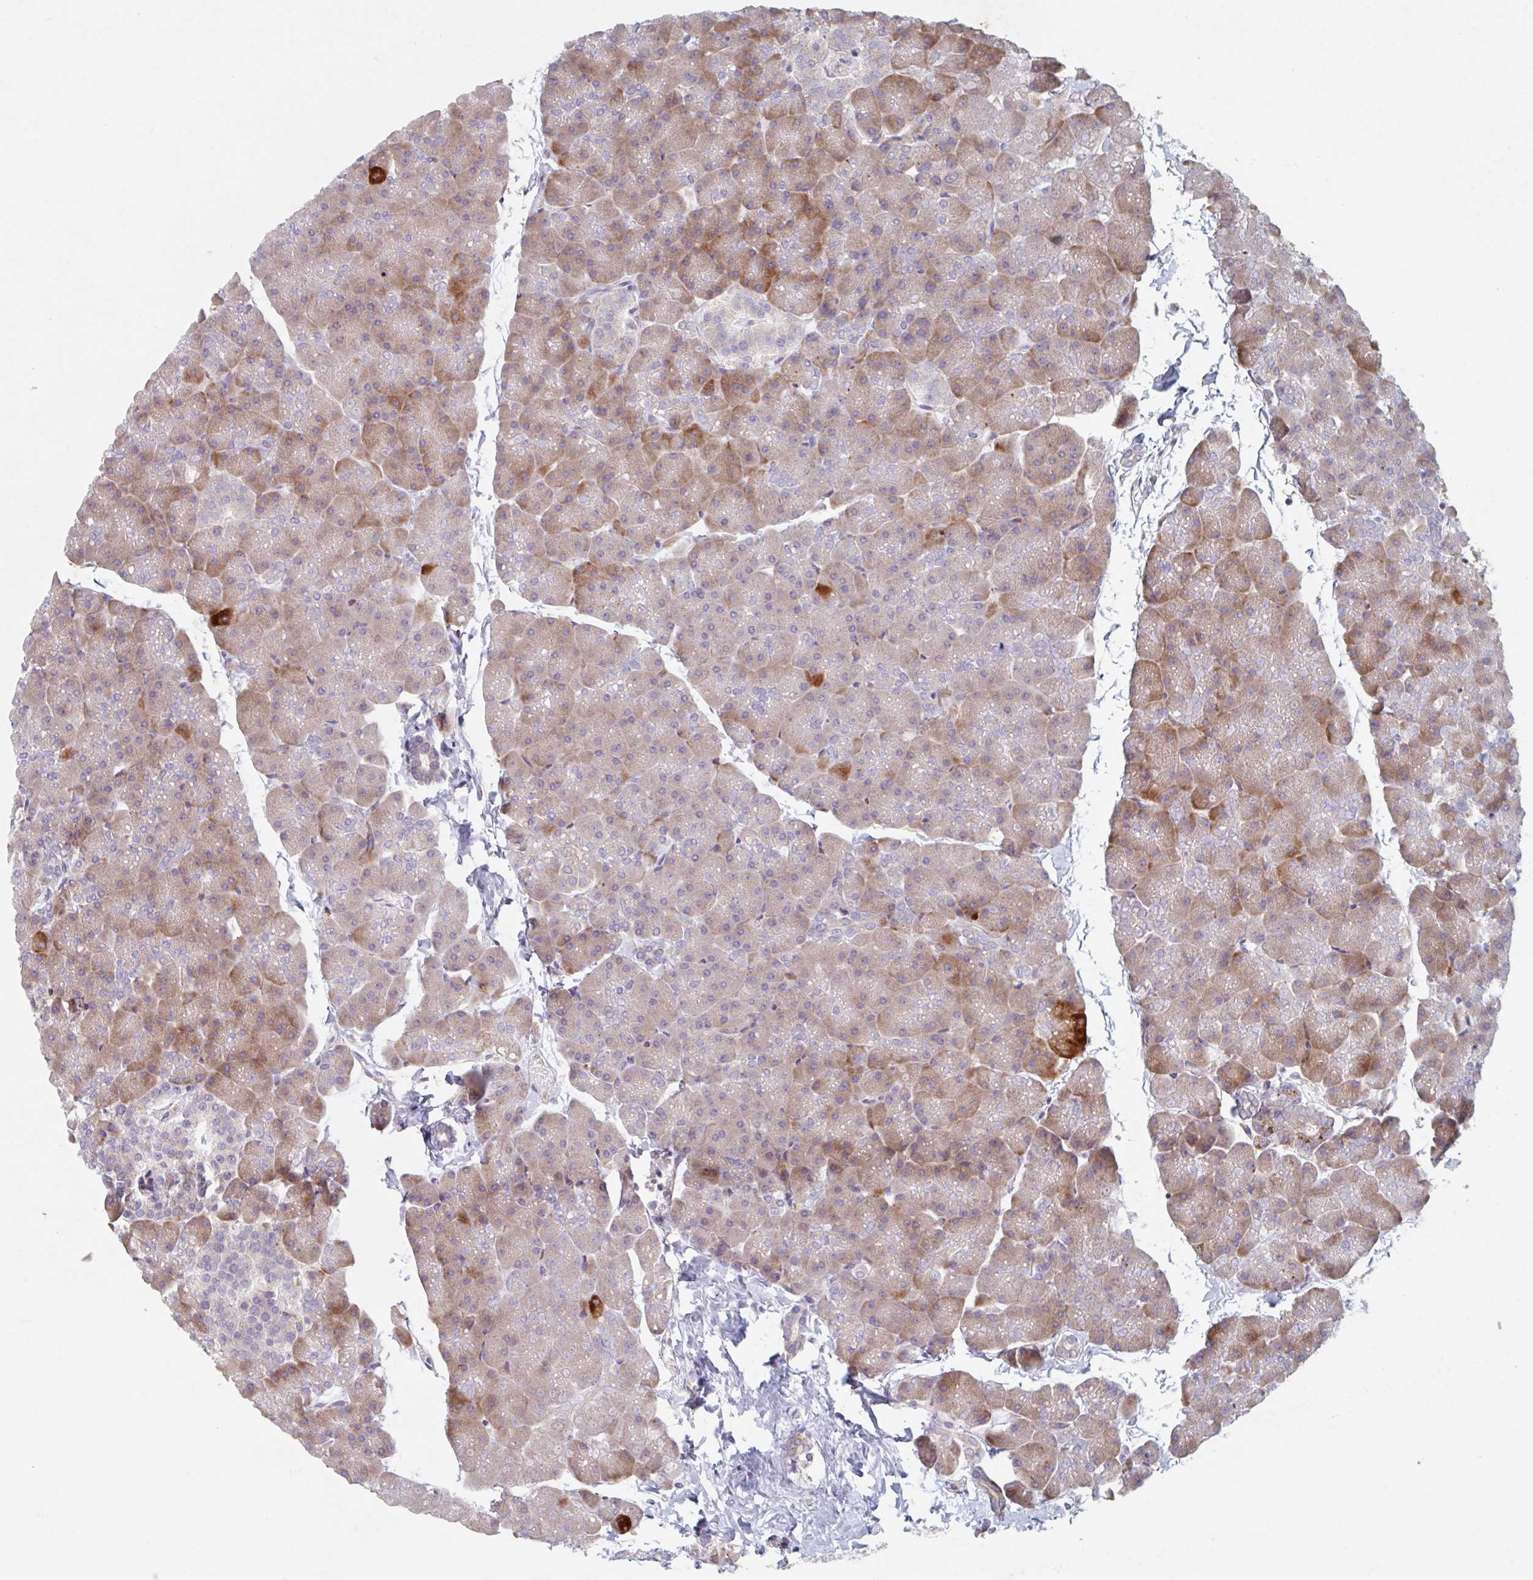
{"staining": {"intensity": "moderate", "quantity": ">75%", "location": "cytoplasmic/membranous"}, "tissue": "pancreas", "cell_type": "Exocrine glandular cells", "image_type": "normal", "snomed": [{"axis": "morphology", "description": "Normal tissue, NOS"}, {"axis": "topography", "description": "Pancreas"}], "caption": "The histopathology image shows staining of unremarkable pancreas, revealing moderate cytoplasmic/membranous protein staining (brown color) within exocrine glandular cells. The protein of interest is shown in brown color, while the nuclei are stained blue.", "gene": "MANBA", "patient": {"sex": "male", "age": 35}}